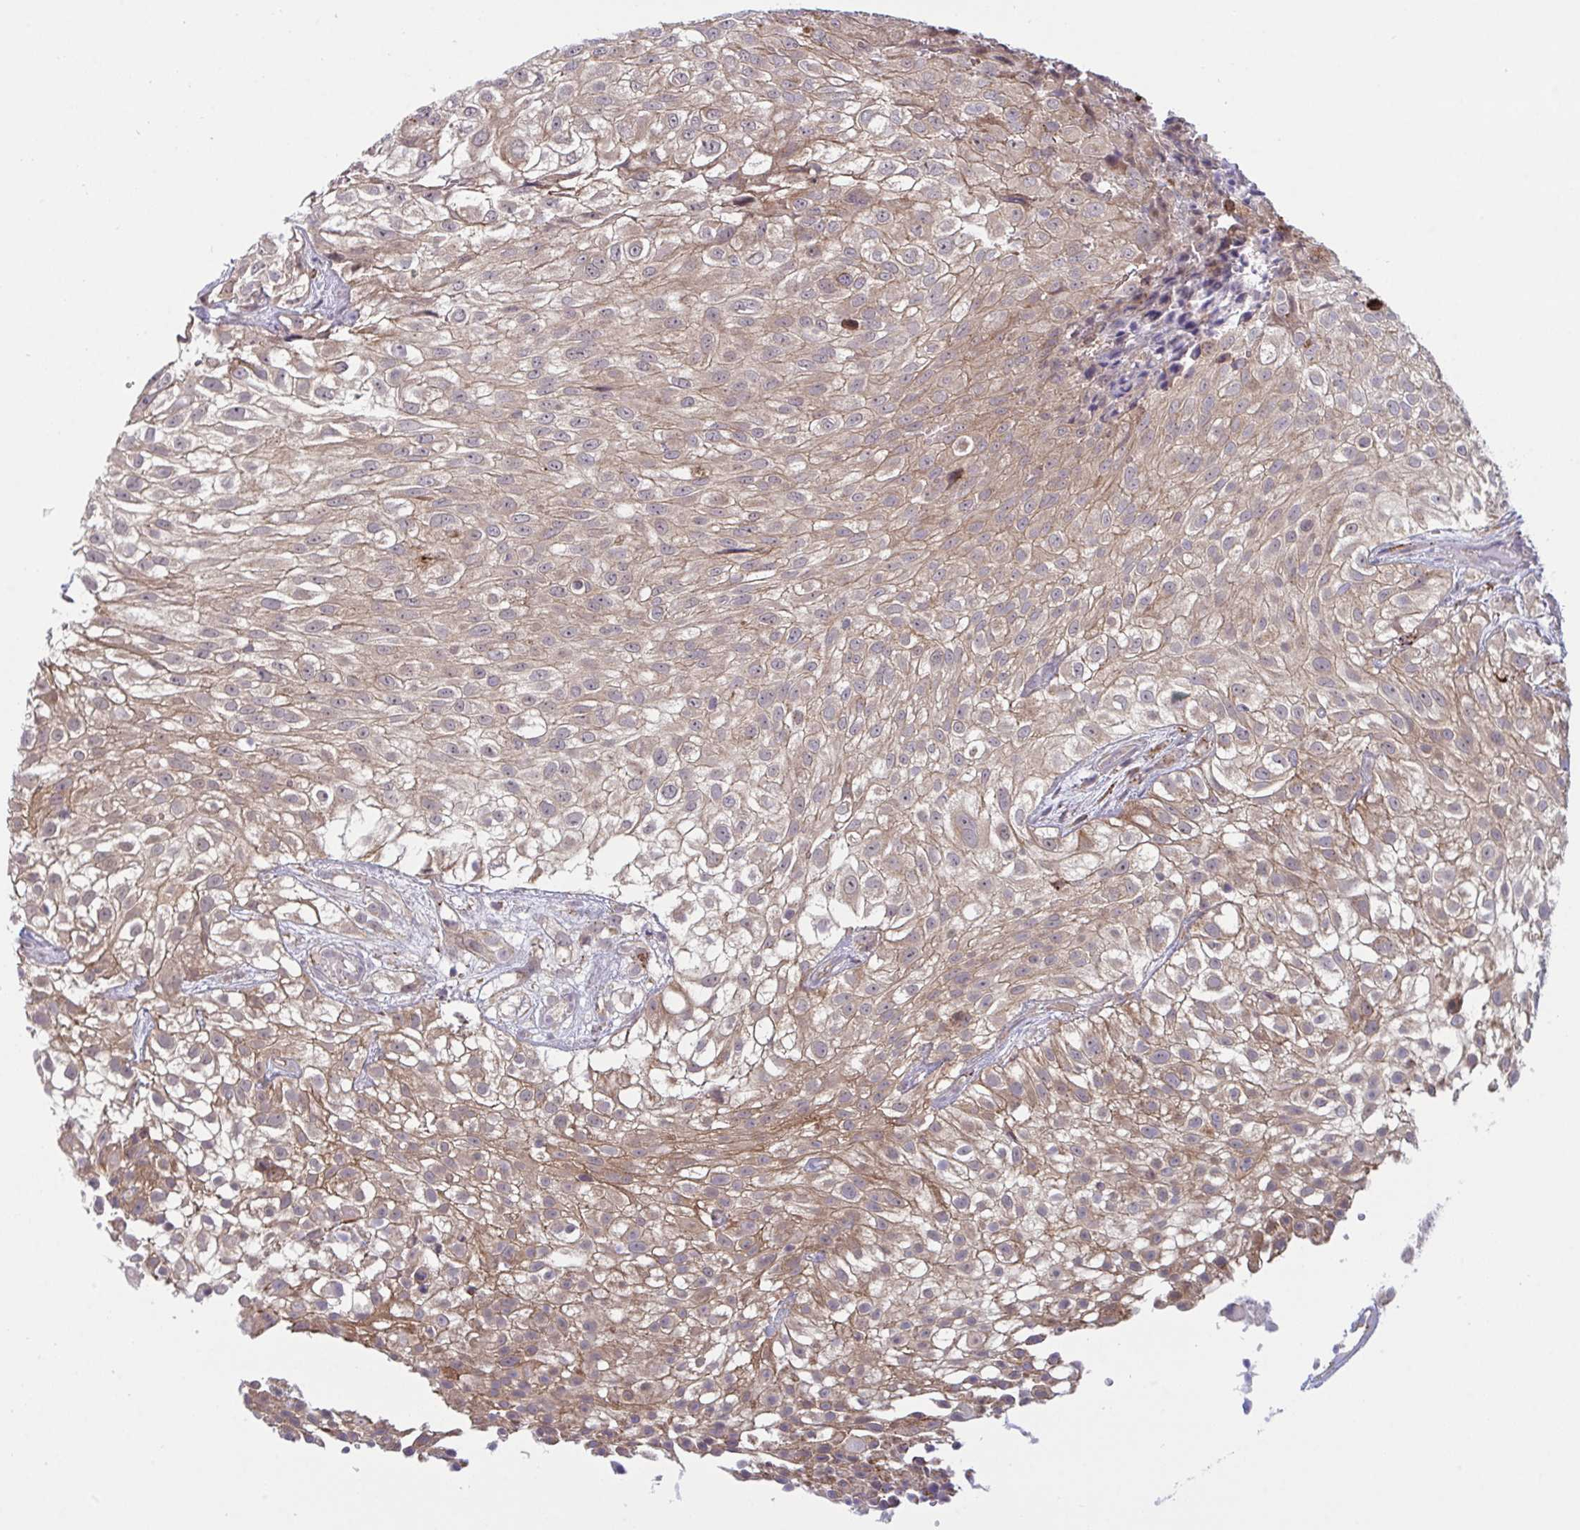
{"staining": {"intensity": "moderate", "quantity": ">75%", "location": "cytoplasmic/membranous"}, "tissue": "urothelial cancer", "cell_type": "Tumor cells", "image_type": "cancer", "snomed": [{"axis": "morphology", "description": "Urothelial carcinoma, High grade"}, {"axis": "topography", "description": "Urinary bladder"}], "caption": "Human high-grade urothelial carcinoma stained with a protein marker shows moderate staining in tumor cells.", "gene": "XAF1", "patient": {"sex": "male", "age": 56}}